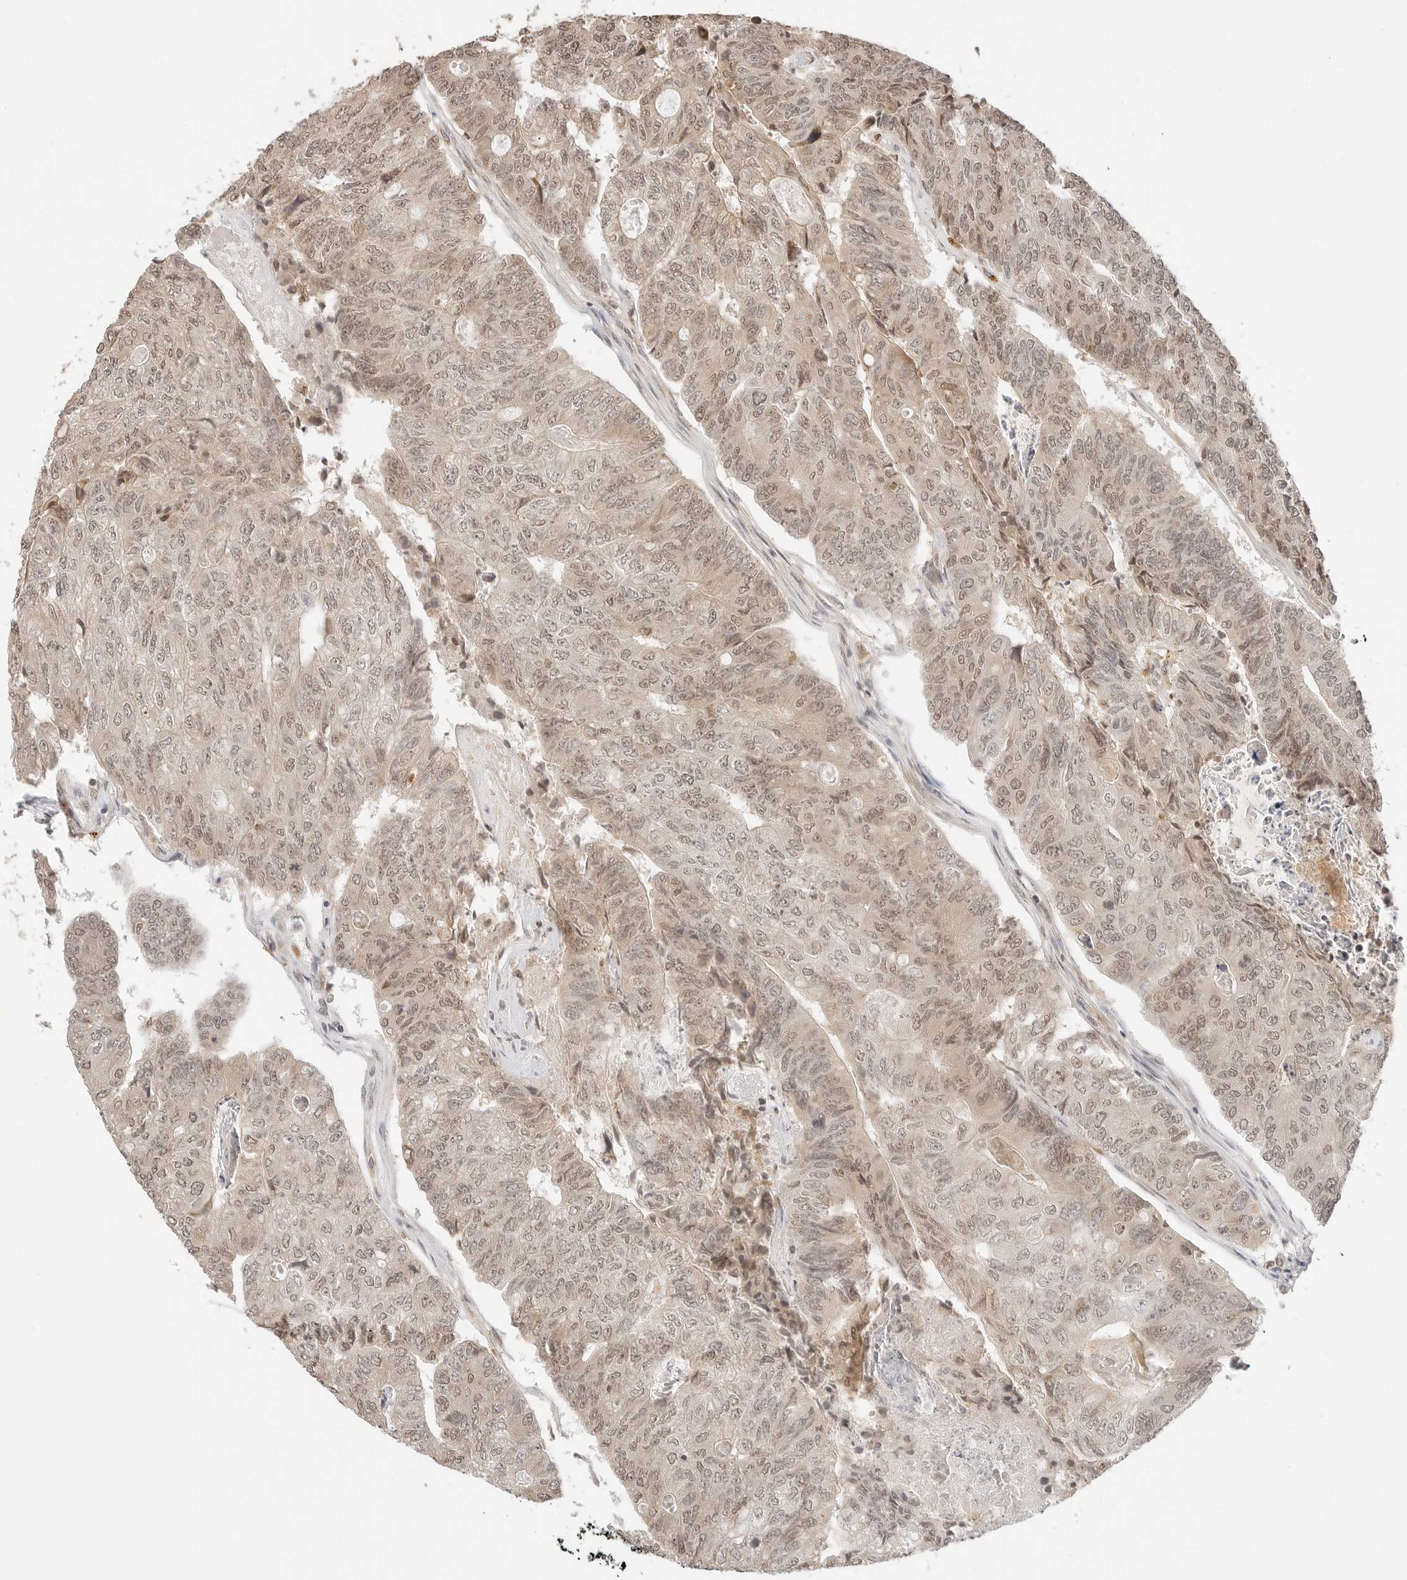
{"staining": {"intensity": "weak", "quantity": ">75%", "location": "cytoplasmic/membranous,nuclear"}, "tissue": "colorectal cancer", "cell_type": "Tumor cells", "image_type": "cancer", "snomed": [{"axis": "morphology", "description": "Adenocarcinoma, NOS"}, {"axis": "topography", "description": "Colon"}], "caption": "High-magnification brightfield microscopy of colorectal adenocarcinoma stained with DAB (3,3'-diaminobenzidine) (brown) and counterstained with hematoxylin (blue). tumor cells exhibit weak cytoplasmic/membranous and nuclear expression is present in about>75% of cells.", "gene": "SEPTIN4", "patient": {"sex": "female", "age": 67}}